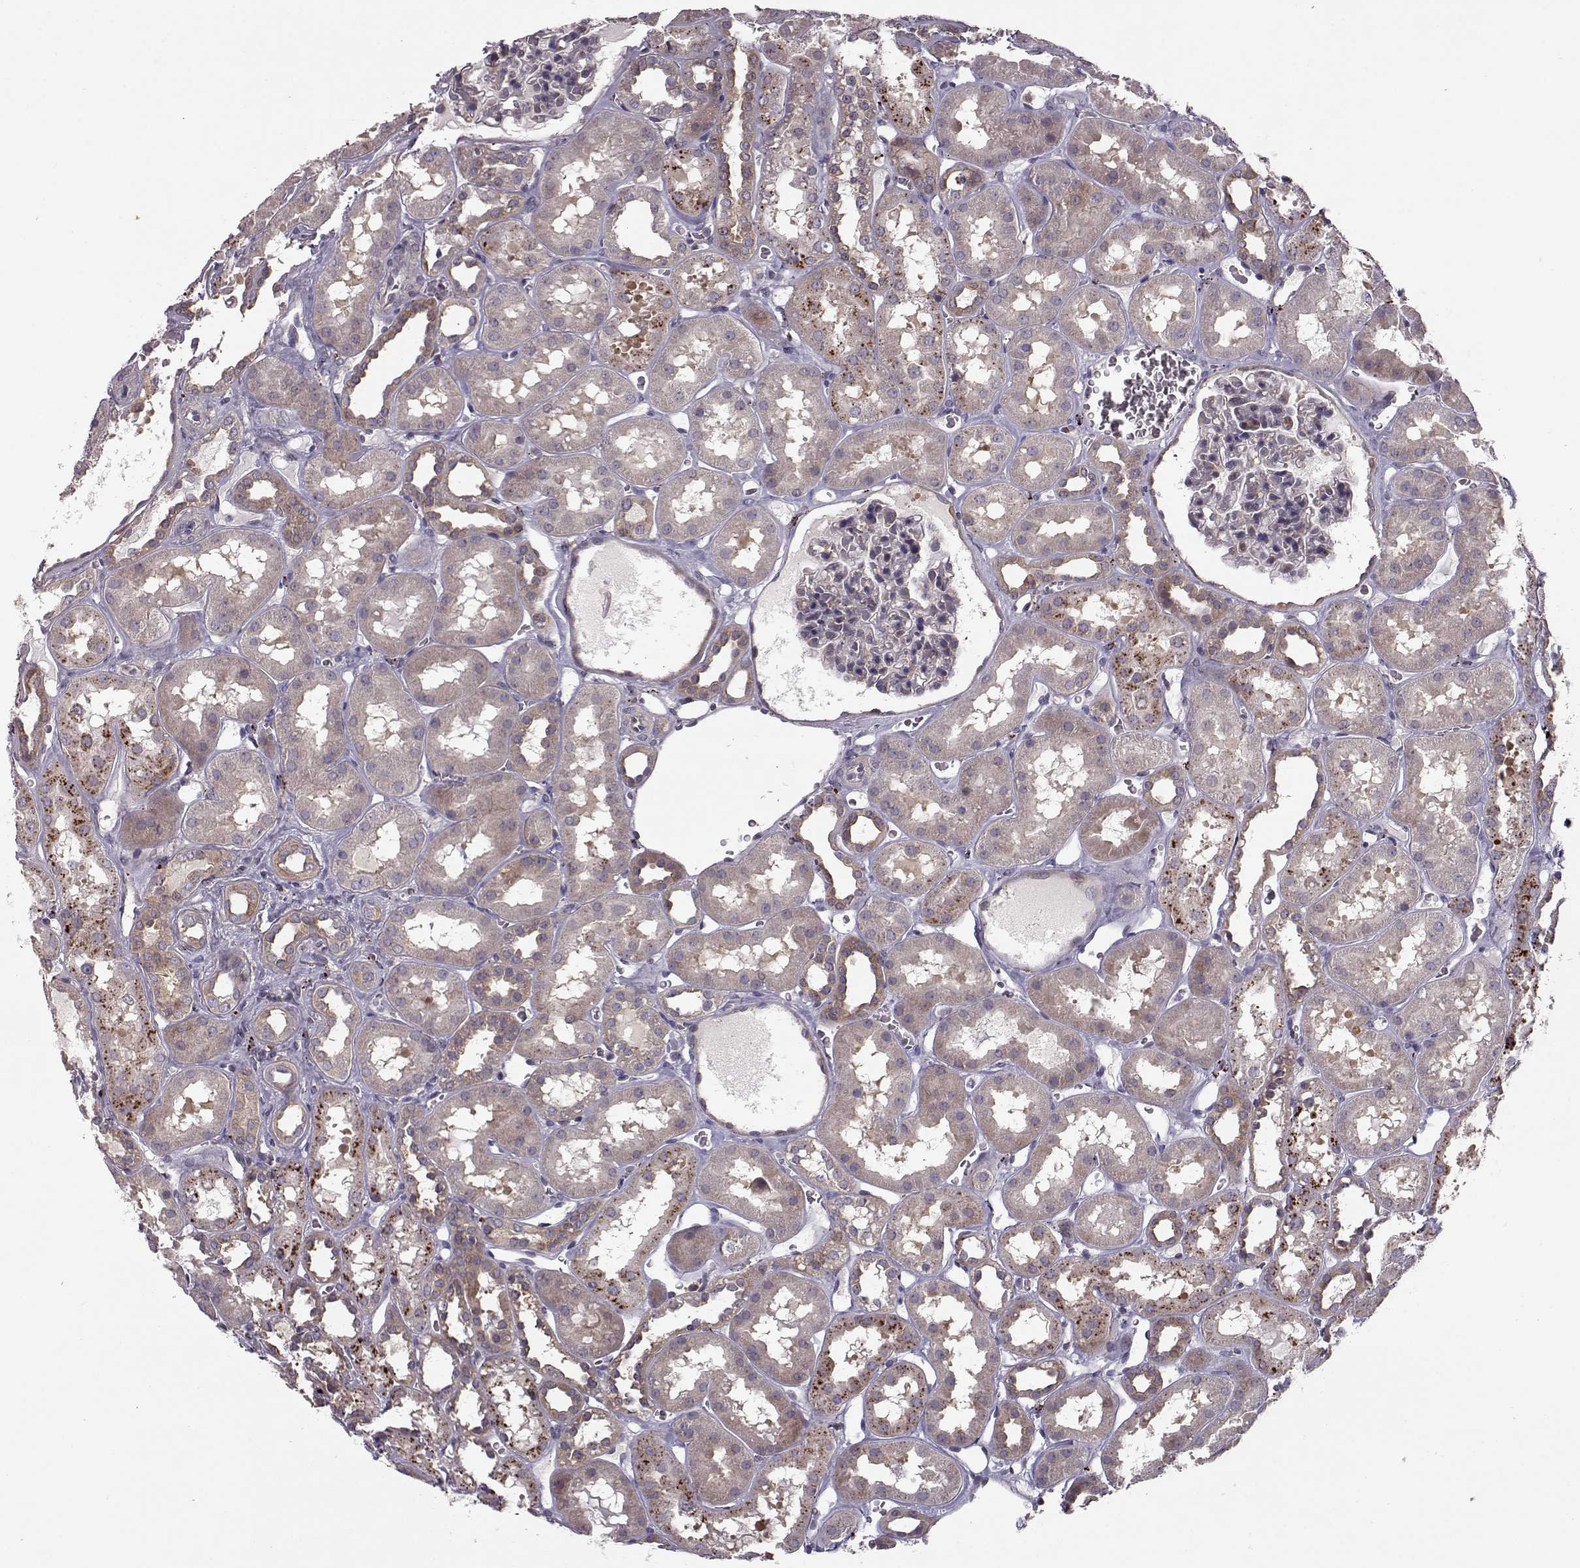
{"staining": {"intensity": "negative", "quantity": "none", "location": "none"}, "tissue": "kidney", "cell_type": "Cells in glomeruli", "image_type": "normal", "snomed": [{"axis": "morphology", "description": "Normal tissue, NOS"}, {"axis": "topography", "description": "Kidney"}], "caption": "Immunohistochemical staining of unremarkable human kidney displays no significant expression in cells in glomeruli. (DAB immunohistochemistry (IHC) with hematoxylin counter stain).", "gene": "RANBP1", "patient": {"sex": "female", "age": 41}}